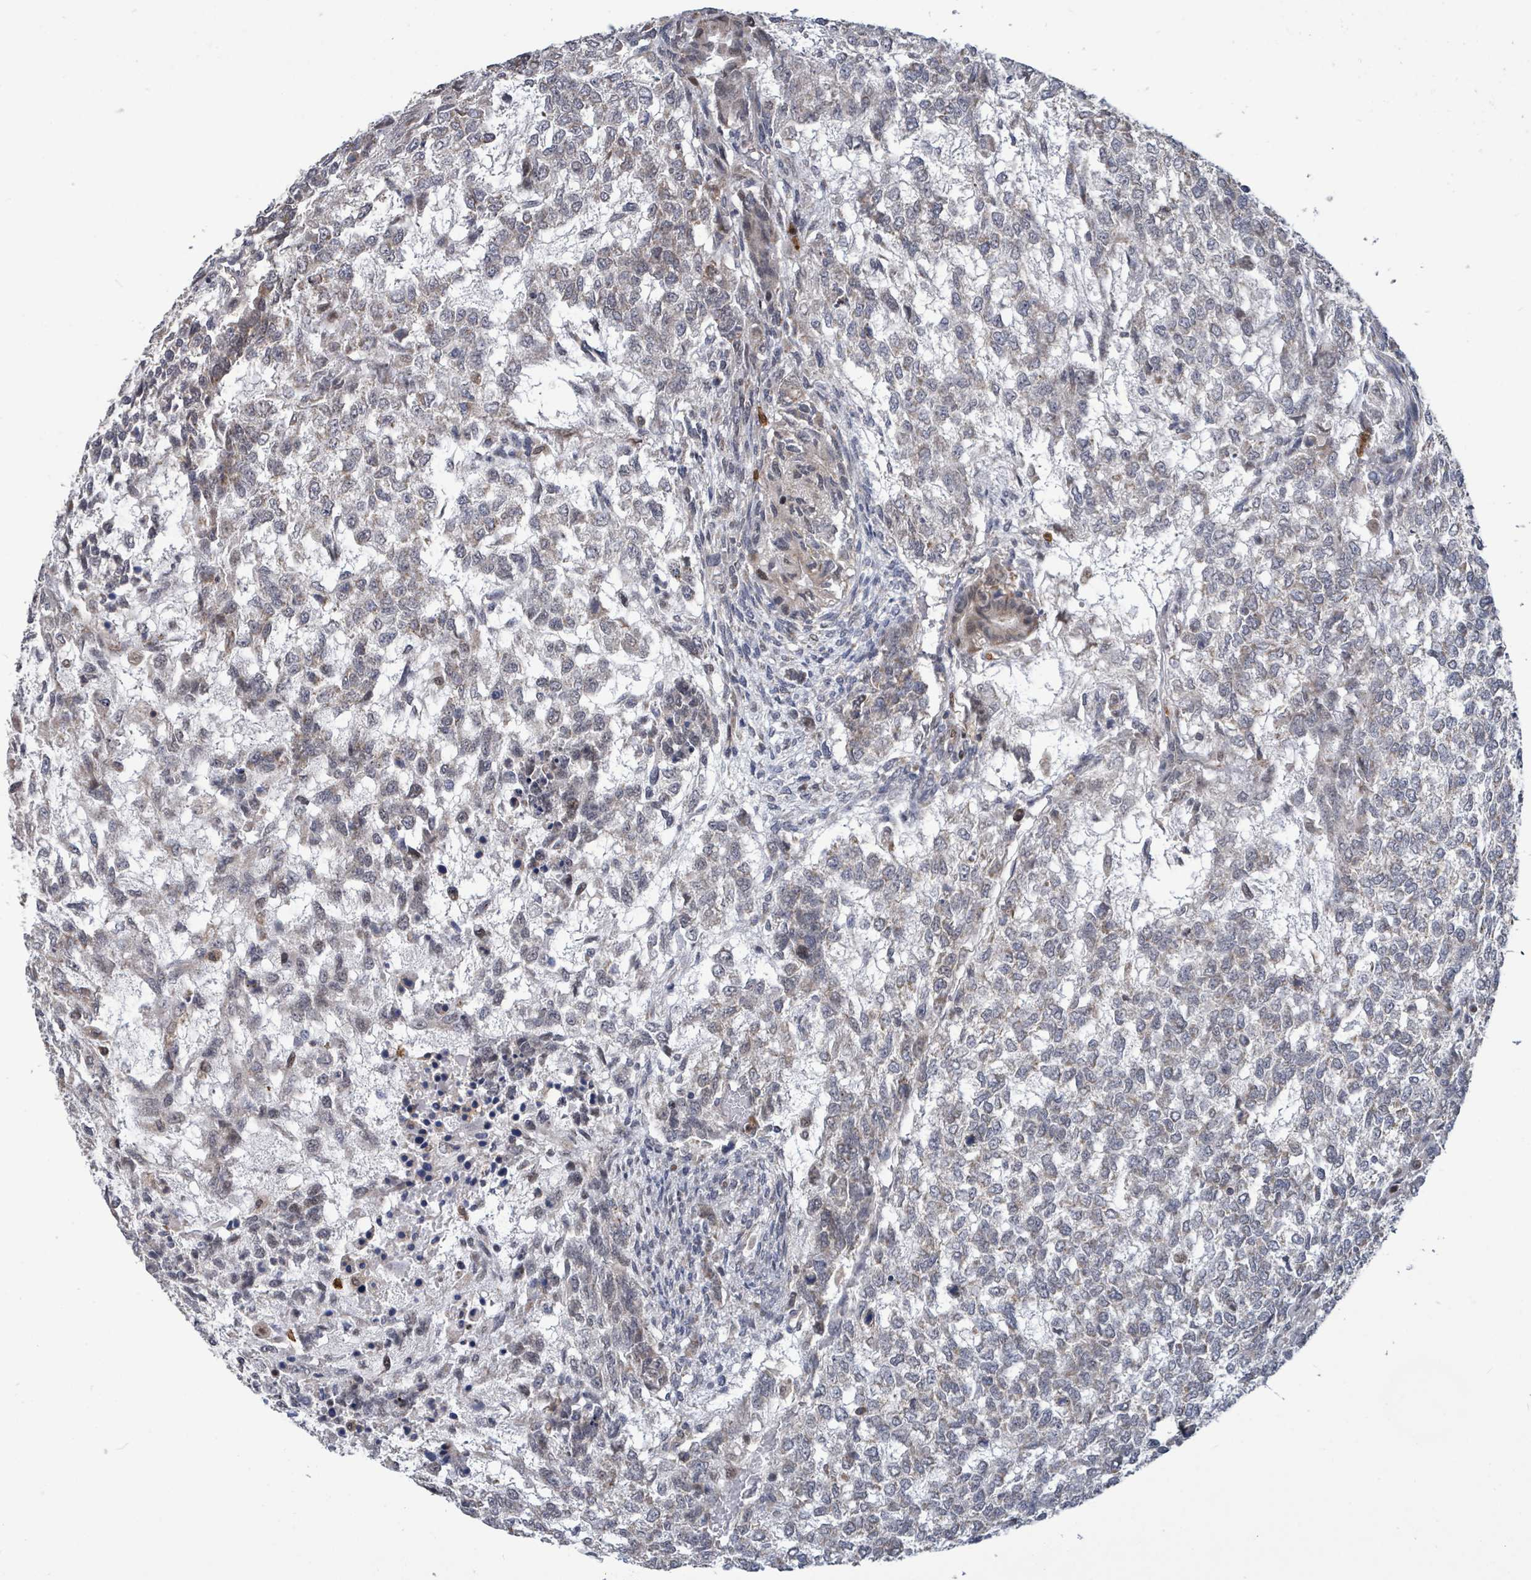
{"staining": {"intensity": "negative", "quantity": "none", "location": "none"}, "tissue": "testis cancer", "cell_type": "Tumor cells", "image_type": "cancer", "snomed": [{"axis": "morphology", "description": "Carcinoma, Embryonal, NOS"}, {"axis": "topography", "description": "Testis"}], "caption": "The image displays no staining of tumor cells in testis cancer.", "gene": "COQ6", "patient": {"sex": "male", "age": 23}}